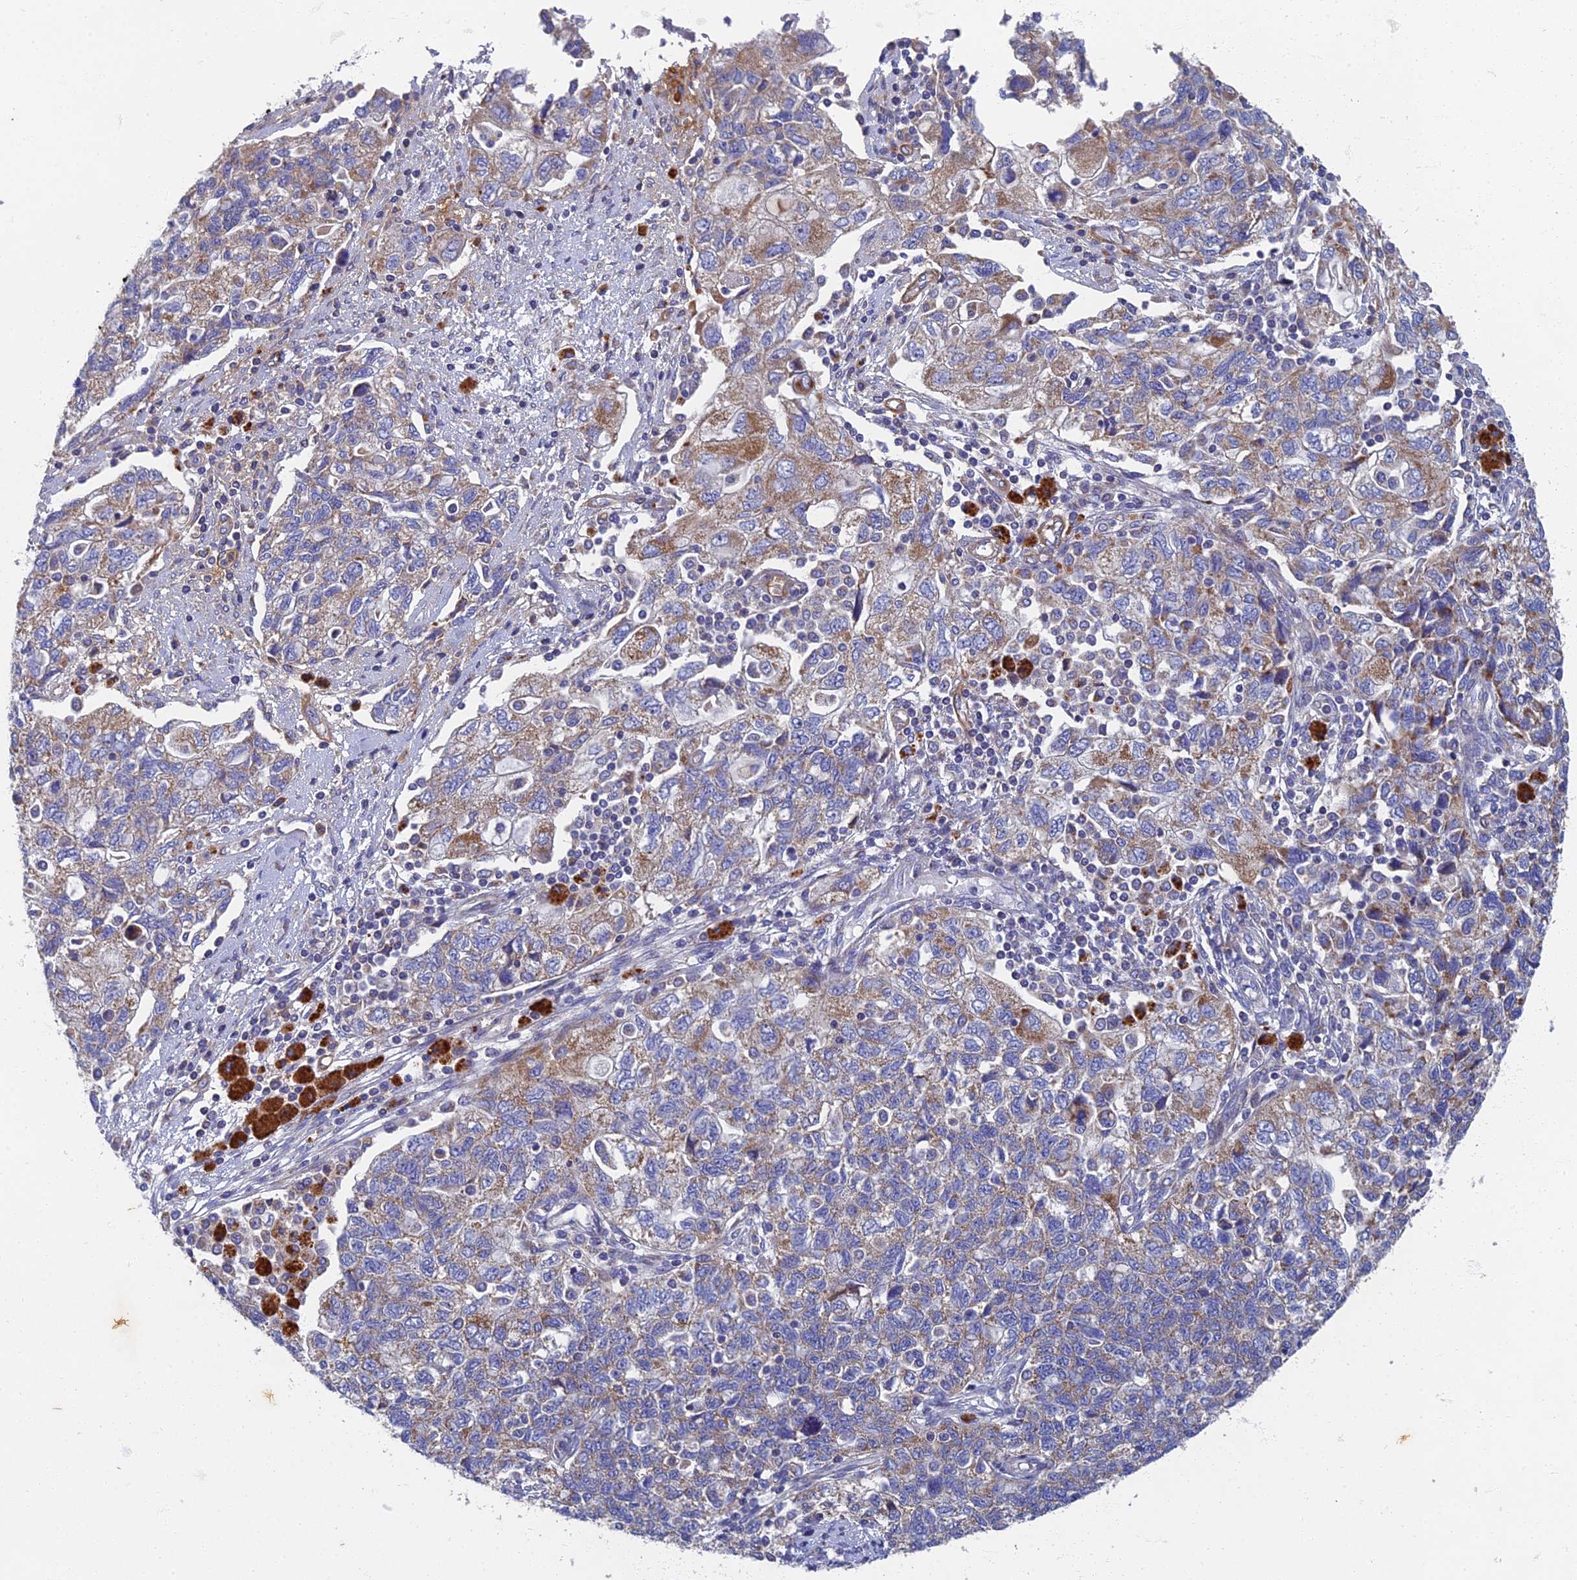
{"staining": {"intensity": "moderate", "quantity": "<25%", "location": "cytoplasmic/membranous"}, "tissue": "ovarian cancer", "cell_type": "Tumor cells", "image_type": "cancer", "snomed": [{"axis": "morphology", "description": "Carcinoma, NOS"}, {"axis": "morphology", "description": "Cystadenocarcinoma, serous, NOS"}, {"axis": "topography", "description": "Ovary"}], "caption": "Immunohistochemical staining of ovarian cancer reveals moderate cytoplasmic/membranous protein expression in about <25% of tumor cells.", "gene": "RNASEK", "patient": {"sex": "female", "age": 69}}